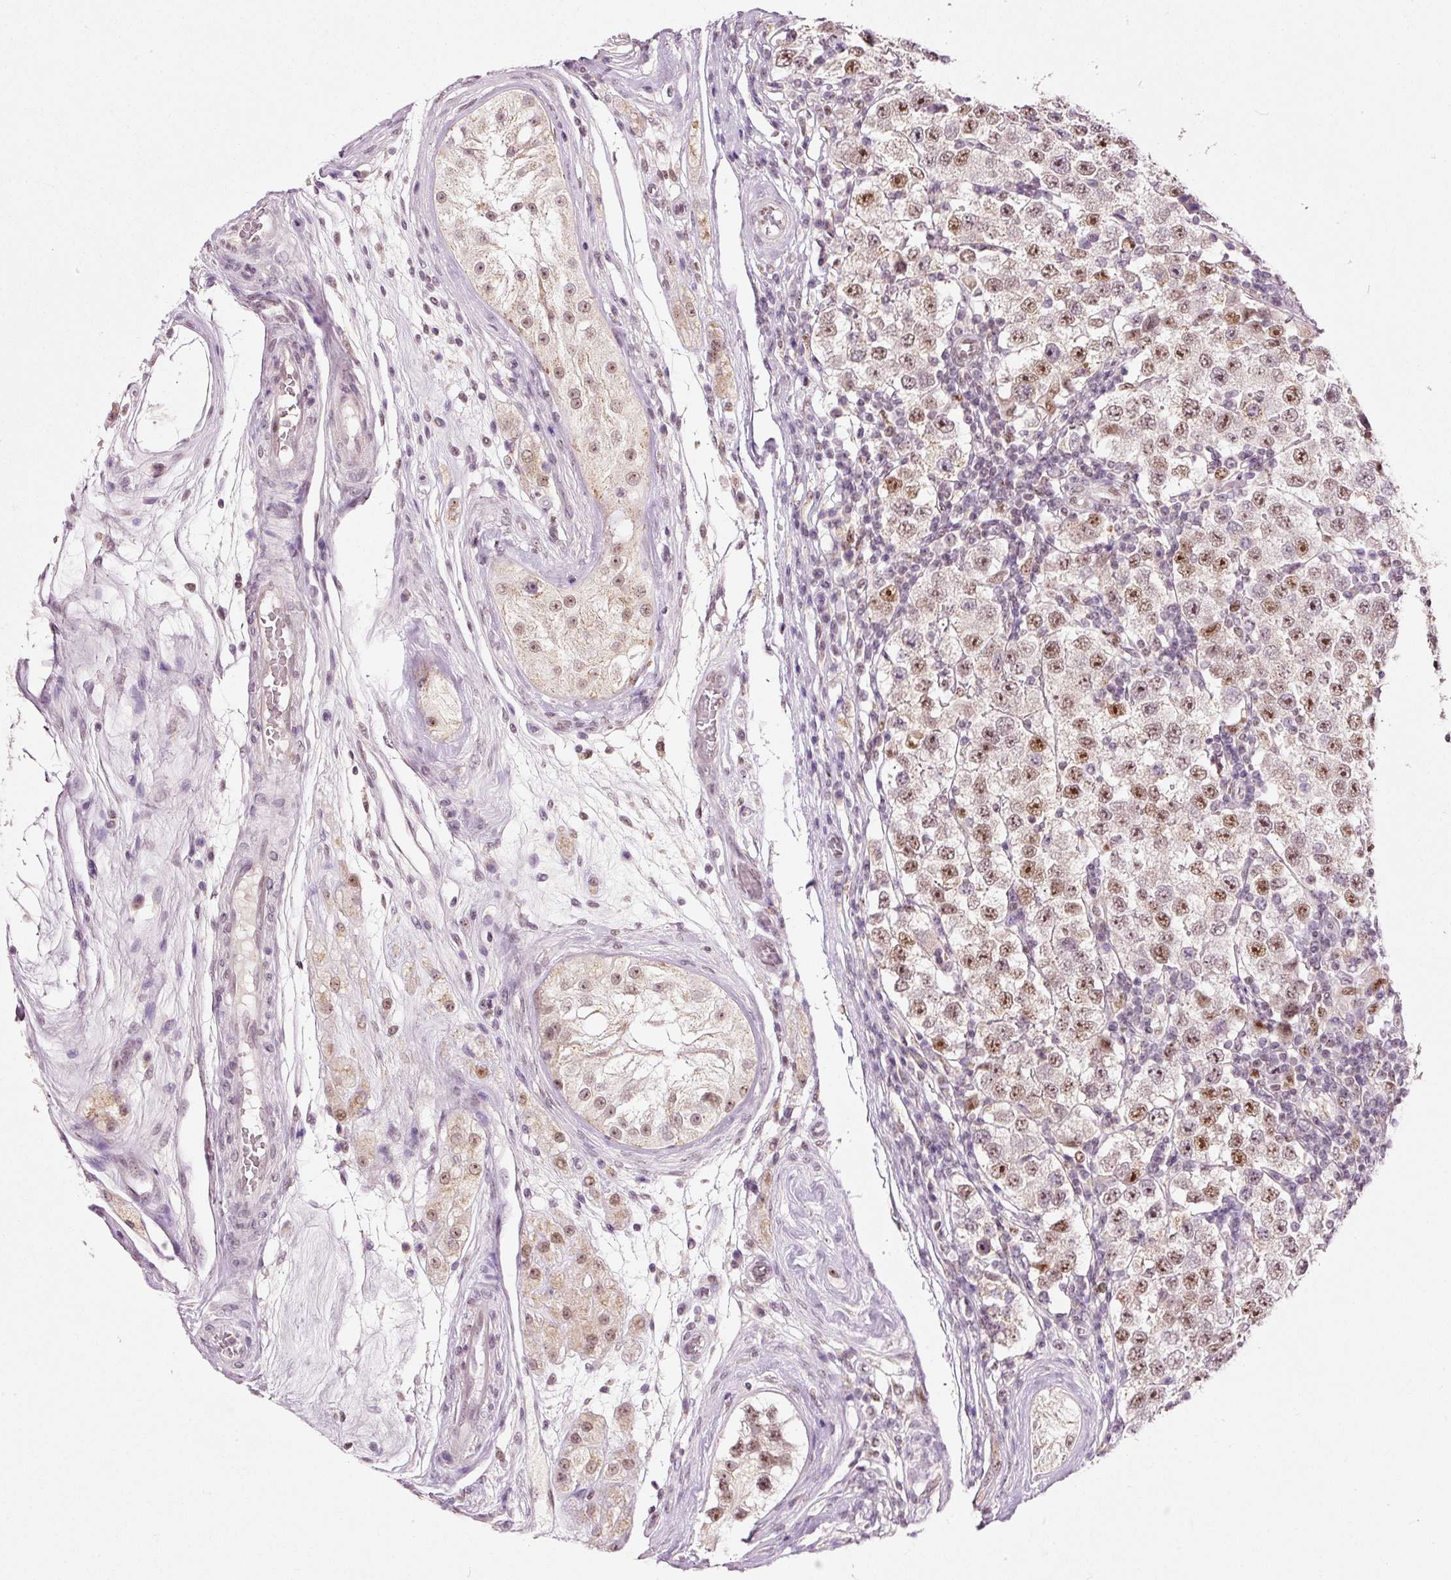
{"staining": {"intensity": "moderate", "quantity": "25%-75%", "location": "nuclear"}, "tissue": "testis cancer", "cell_type": "Tumor cells", "image_type": "cancer", "snomed": [{"axis": "morphology", "description": "Seminoma, NOS"}, {"axis": "topography", "description": "Testis"}], "caption": "An immunohistochemistry (IHC) histopathology image of tumor tissue is shown. Protein staining in brown shows moderate nuclear positivity in testis seminoma within tumor cells.", "gene": "FSTL3", "patient": {"sex": "male", "age": 34}}